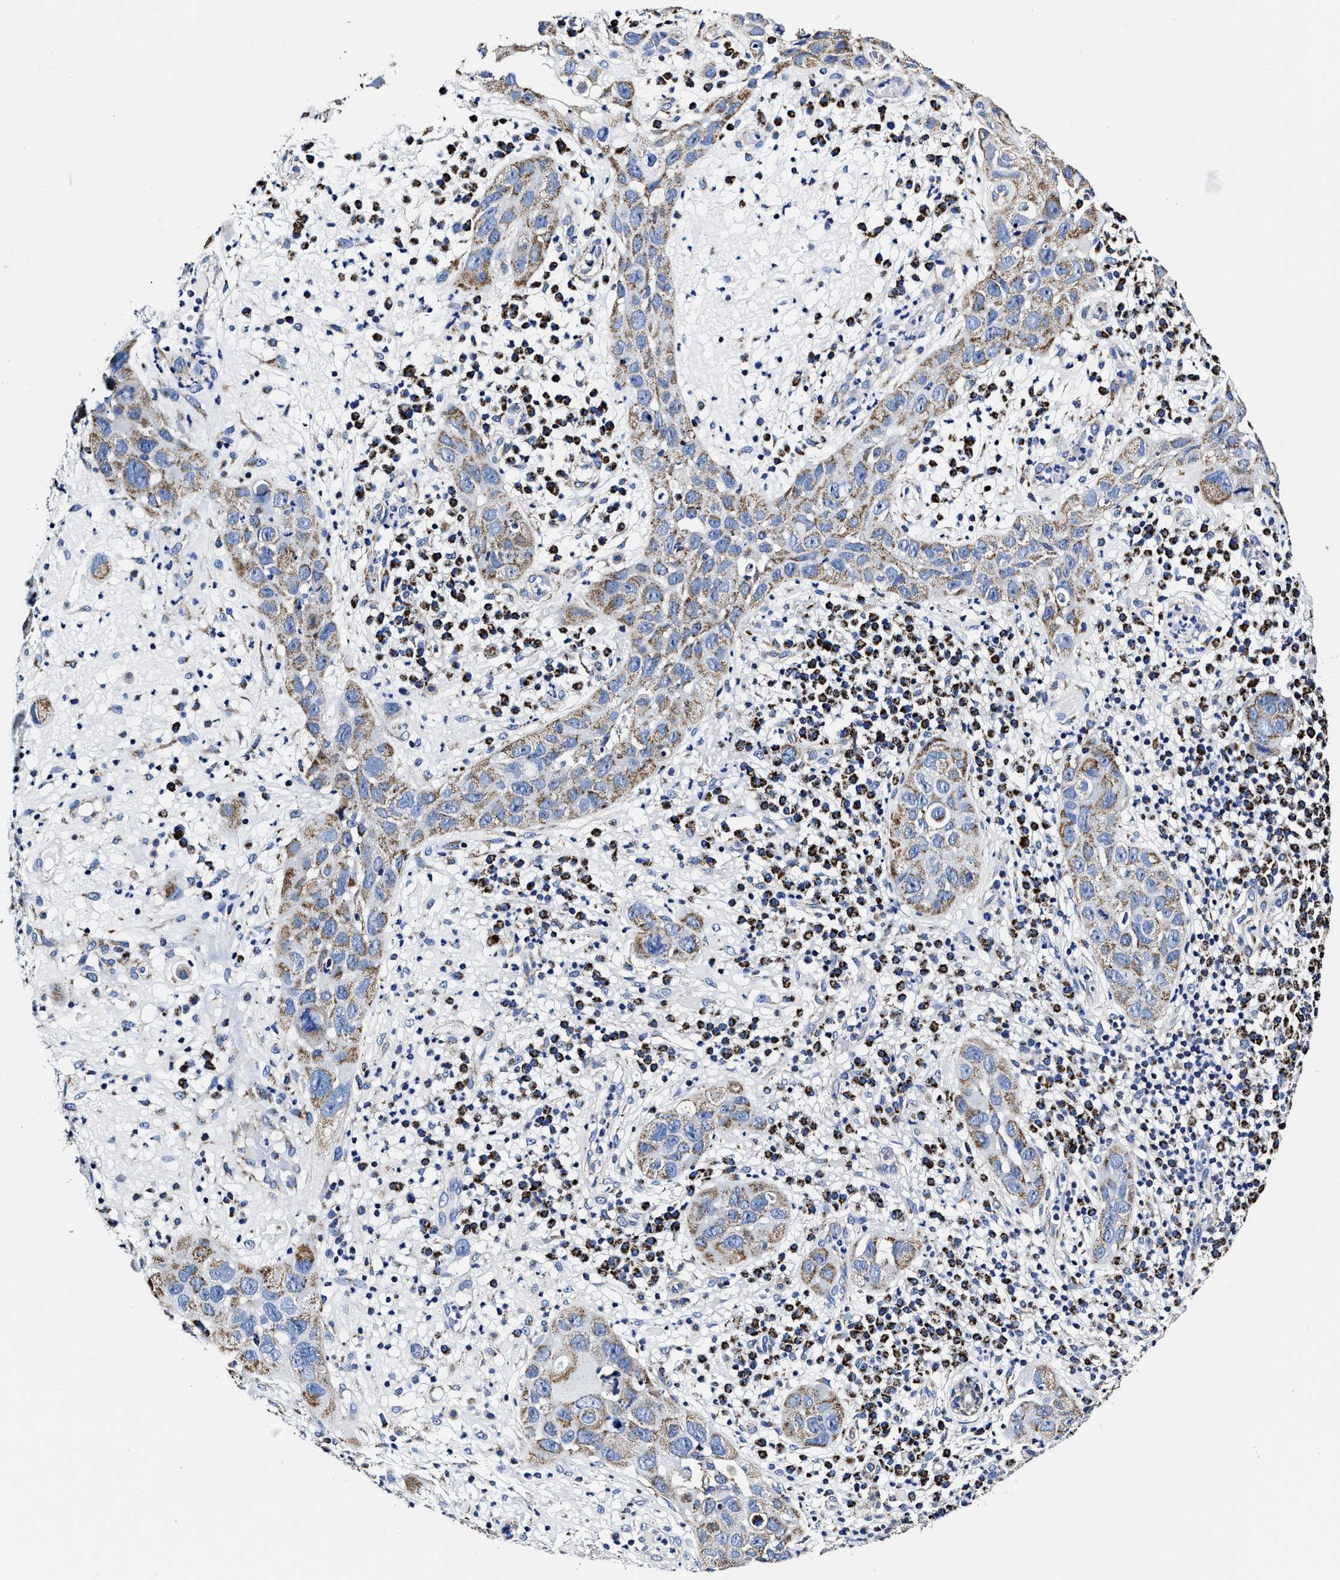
{"staining": {"intensity": "weak", "quantity": "25%-75%", "location": "cytoplasmic/membranous"}, "tissue": "skin cancer", "cell_type": "Tumor cells", "image_type": "cancer", "snomed": [{"axis": "morphology", "description": "Squamous cell carcinoma in situ, NOS"}, {"axis": "morphology", "description": "Squamous cell carcinoma, NOS"}, {"axis": "topography", "description": "Skin"}], "caption": "A micrograph showing weak cytoplasmic/membranous staining in about 25%-75% of tumor cells in skin cancer (squamous cell carcinoma in situ), as visualized by brown immunohistochemical staining.", "gene": "HINT2", "patient": {"sex": "male", "age": 93}}